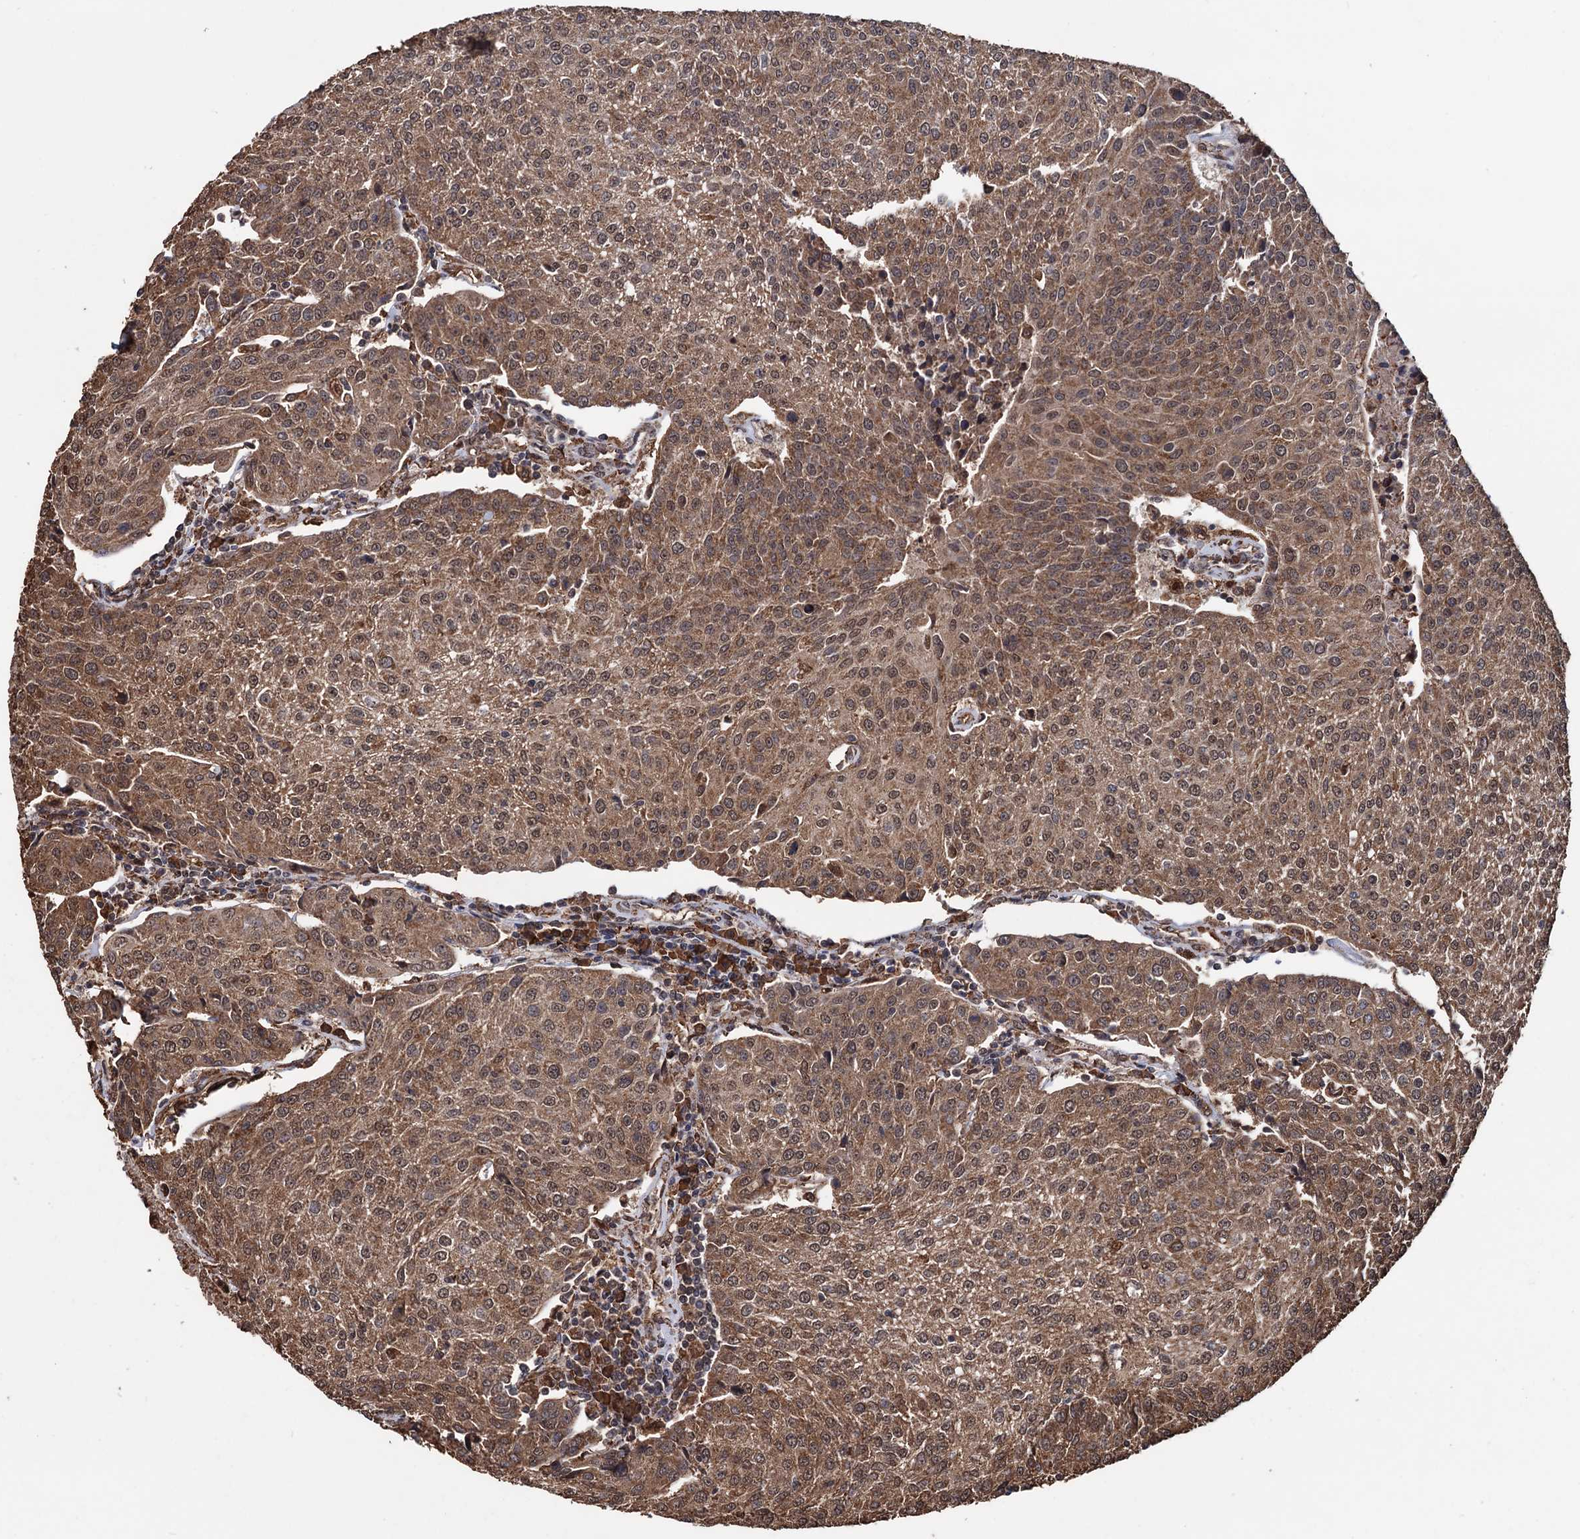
{"staining": {"intensity": "moderate", "quantity": ">75%", "location": "cytoplasmic/membranous,nuclear"}, "tissue": "urothelial cancer", "cell_type": "Tumor cells", "image_type": "cancer", "snomed": [{"axis": "morphology", "description": "Urothelial carcinoma, High grade"}, {"axis": "topography", "description": "Urinary bladder"}], "caption": "A micrograph showing moderate cytoplasmic/membranous and nuclear positivity in approximately >75% of tumor cells in urothelial cancer, as visualized by brown immunohistochemical staining.", "gene": "TBC1D12", "patient": {"sex": "female", "age": 85}}